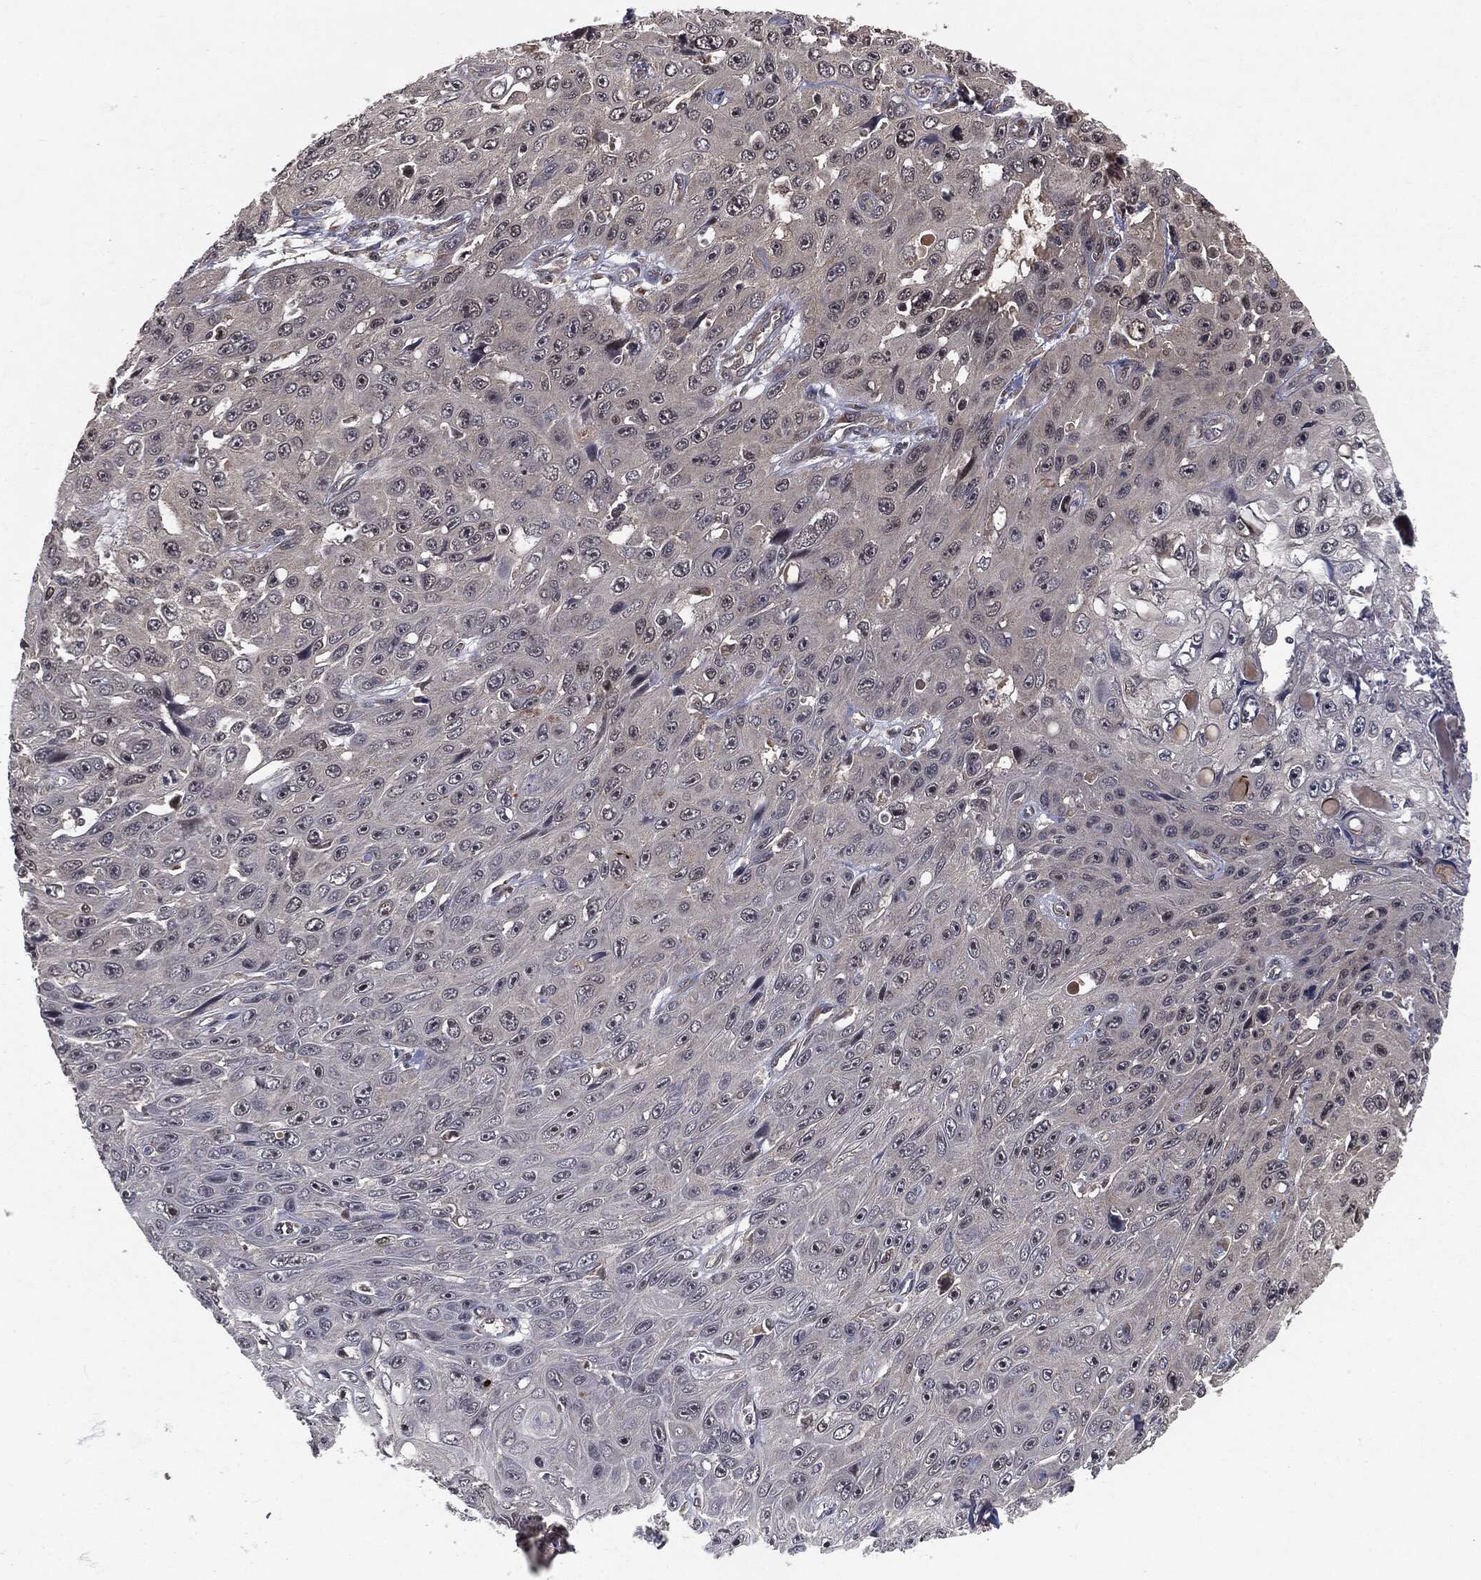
{"staining": {"intensity": "negative", "quantity": "none", "location": "none"}, "tissue": "skin cancer", "cell_type": "Tumor cells", "image_type": "cancer", "snomed": [{"axis": "morphology", "description": "Squamous cell carcinoma, NOS"}, {"axis": "topography", "description": "Skin"}], "caption": "This is a photomicrograph of immunohistochemistry staining of skin cancer (squamous cell carcinoma), which shows no expression in tumor cells.", "gene": "FBXO7", "patient": {"sex": "male", "age": 82}}